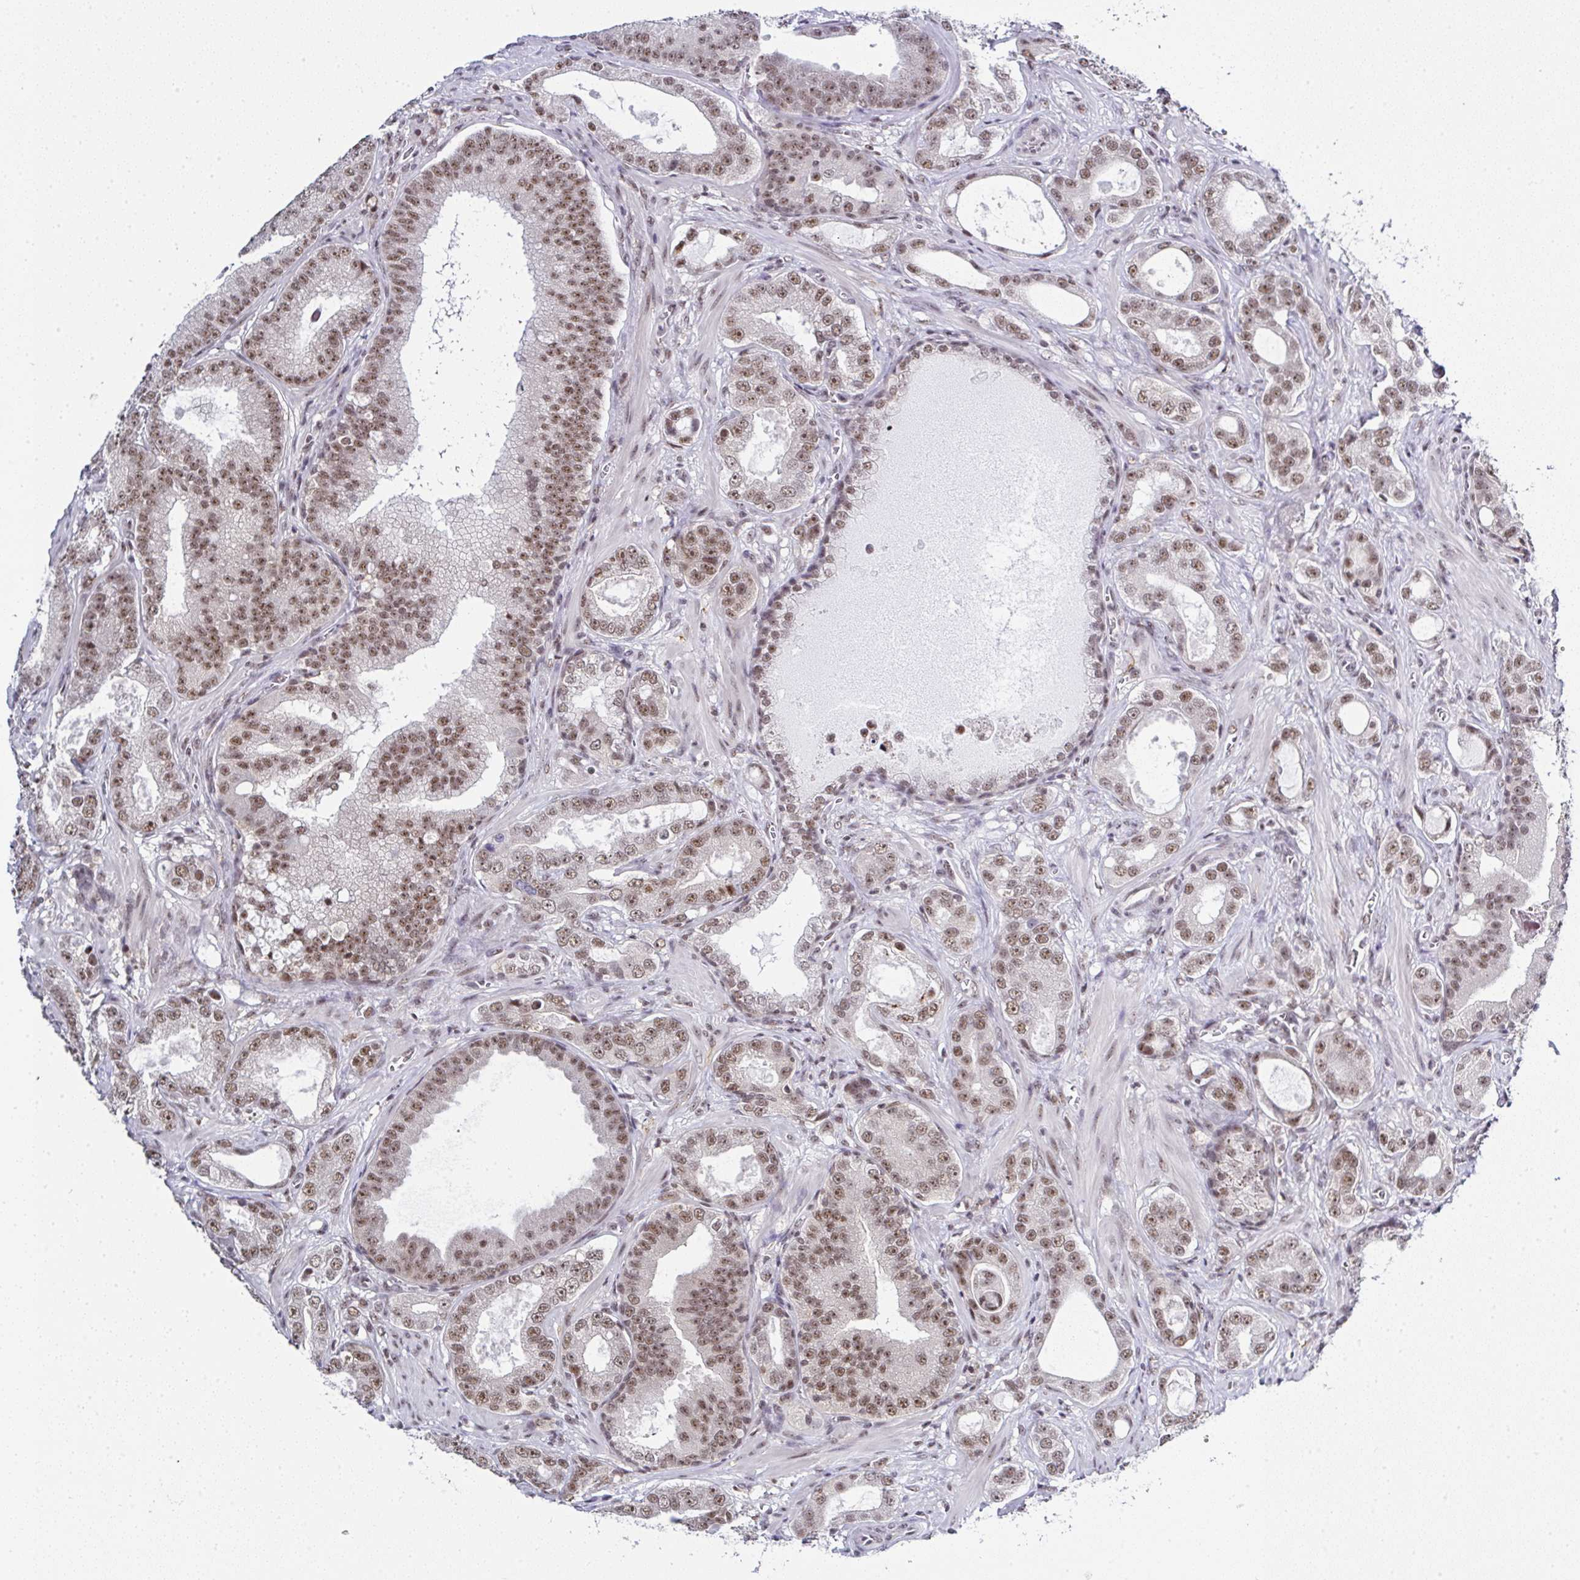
{"staining": {"intensity": "moderate", "quantity": ">75%", "location": "nuclear"}, "tissue": "prostate cancer", "cell_type": "Tumor cells", "image_type": "cancer", "snomed": [{"axis": "morphology", "description": "Adenocarcinoma, High grade"}, {"axis": "topography", "description": "Prostate"}], "caption": "IHC micrograph of prostate adenocarcinoma (high-grade) stained for a protein (brown), which demonstrates medium levels of moderate nuclear expression in approximately >75% of tumor cells.", "gene": "PTPN2", "patient": {"sex": "male", "age": 65}}